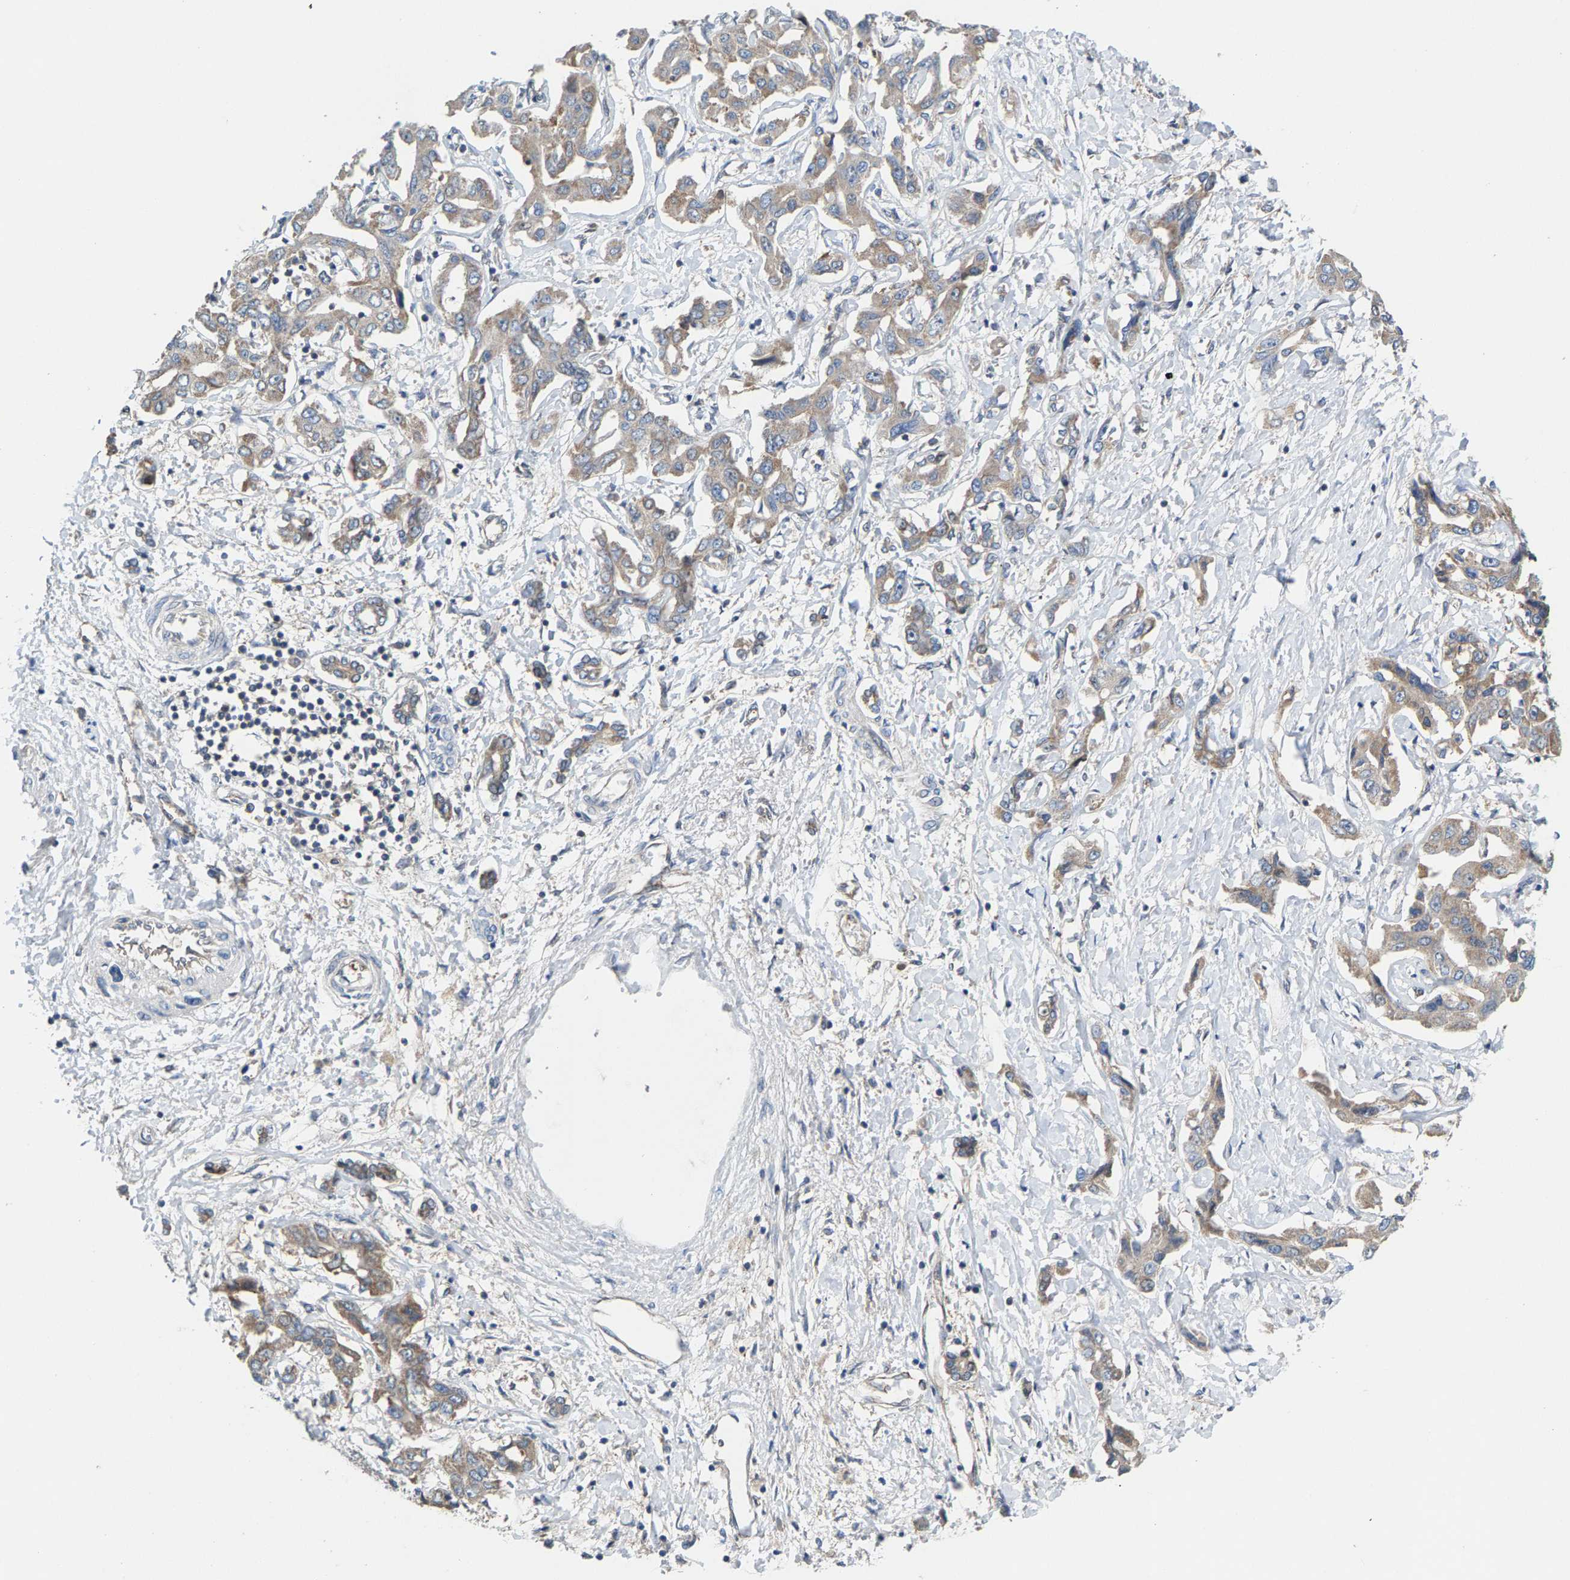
{"staining": {"intensity": "moderate", "quantity": "25%-75%", "location": "cytoplasmic/membranous"}, "tissue": "liver cancer", "cell_type": "Tumor cells", "image_type": "cancer", "snomed": [{"axis": "morphology", "description": "Cholangiocarcinoma"}, {"axis": "topography", "description": "Liver"}], "caption": "Liver cholangiocarcinoma stained for a protein reveals moderate cytoplasmic/membranous positivity in tumor cells.", "gene": "MRM1", "patient": {"sex": "male", "age": 59}}